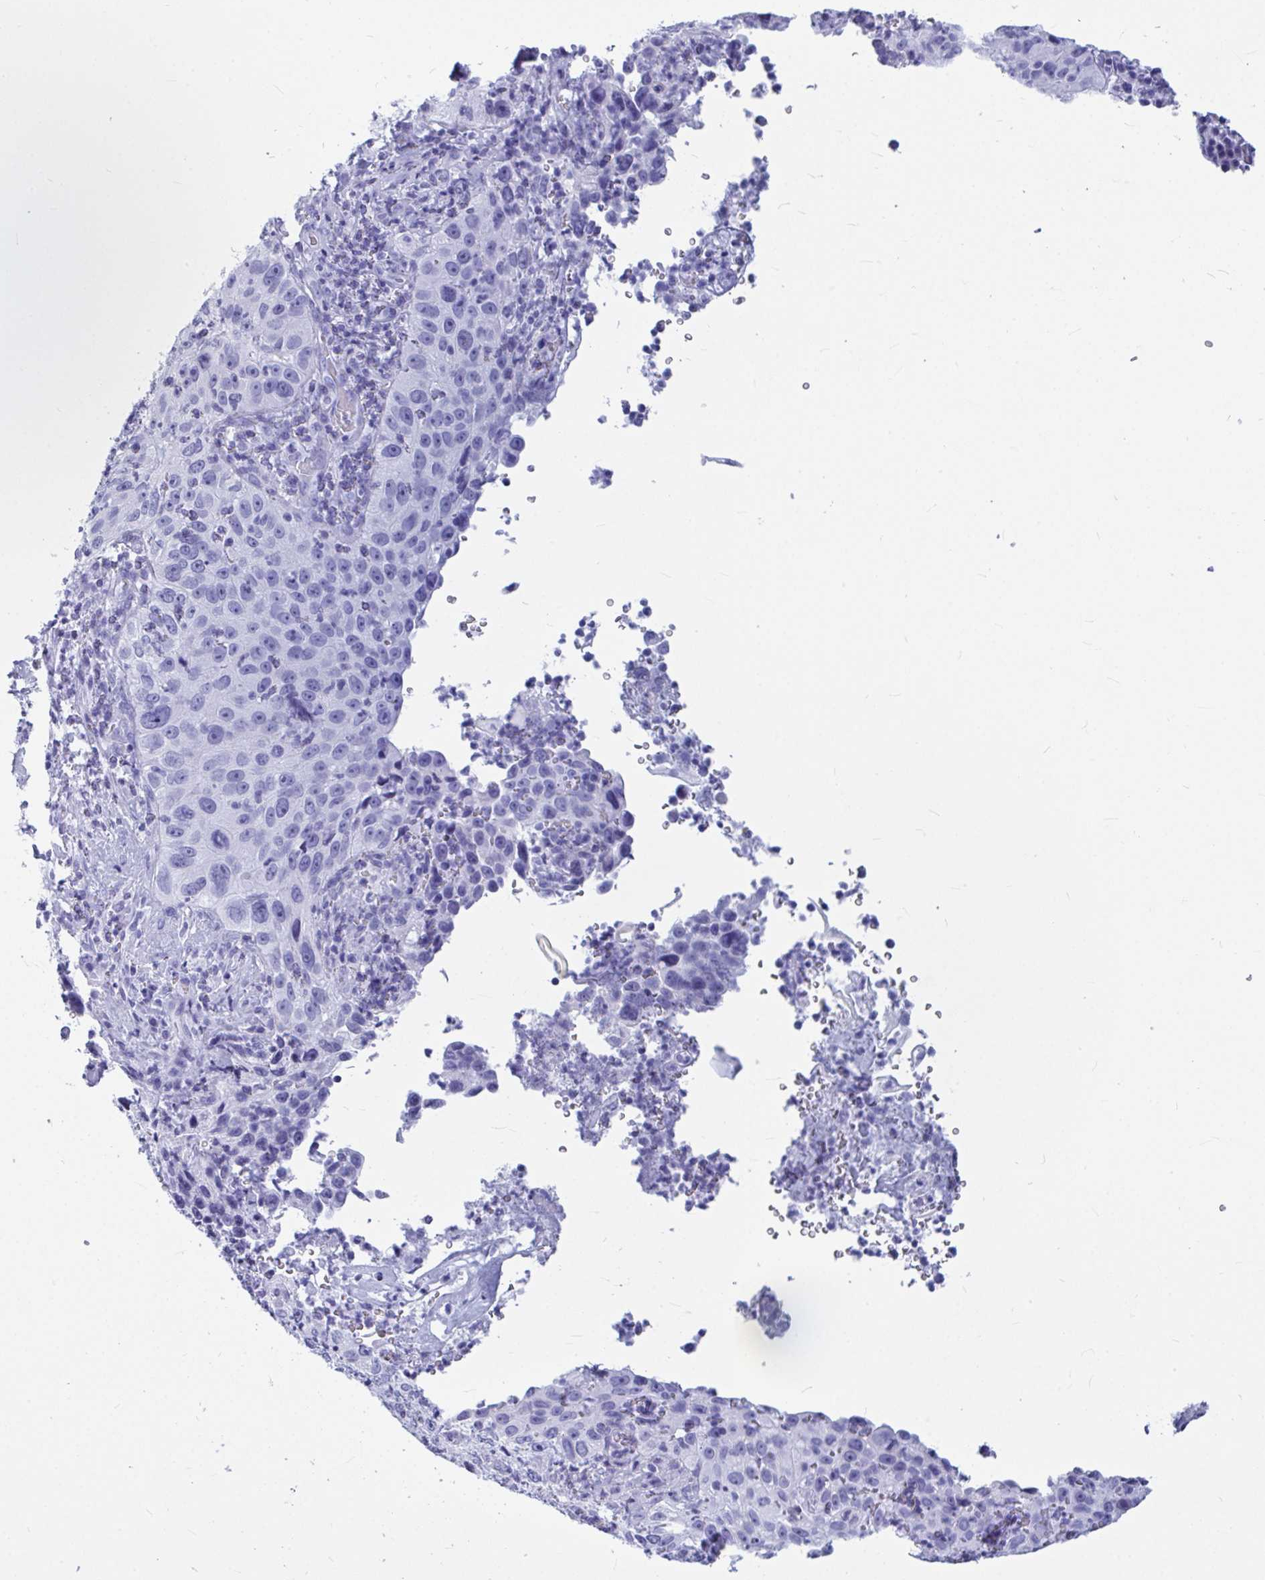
{"staining": {"intensity": "negative", "quantity": "none", "location": "none"}, "tissue": "cervical cancer", "cell_type": "Tumor cells", "image_type": "cancer", "snomed": [{"axis": "morphology", "description": "Squamous cell carcinoma, NOS"}, {"axis": "topography", "description": "Cervix"}], "caption": "This is a micrograph of IHC staining of cervical cancer (squamous cell carcinoma), which shows no staining in tumor cells.", "gene": "OR5J2", "patient": {"sex": "female", "age": 30}}